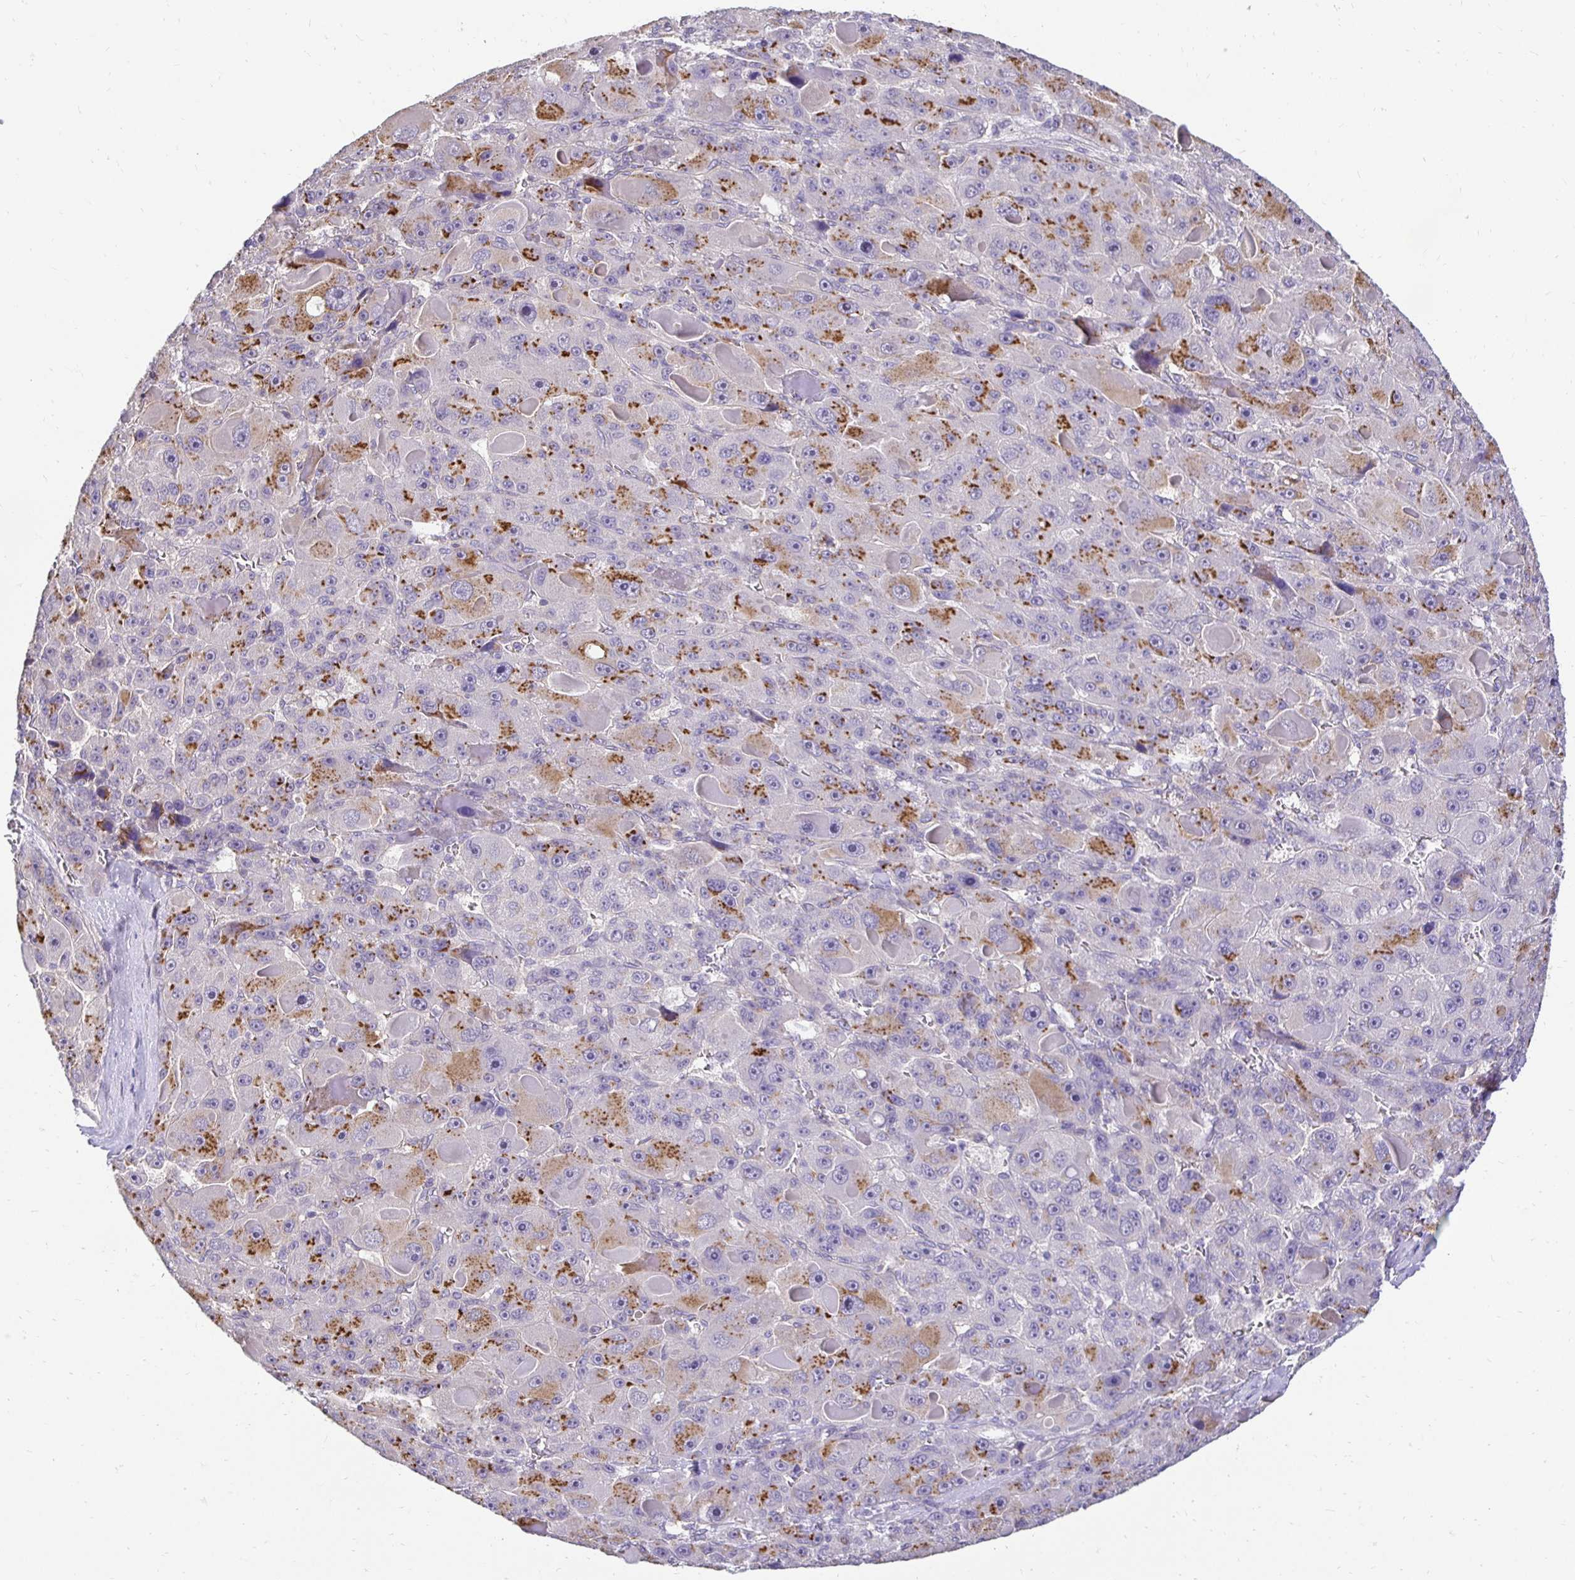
{"staining": {"intensity": "moderate", "quantity": "25%-75%", "location": "cytoplasmic/membranous"}, "tissue": "liver cancer", "cell_type": "Tumor cells", "image_type": "cancer", "snomed": [{"axis": "morphology", "description": "Carcinoma, Hepatocellular, NOS"}, {"axis": "topography", "description": "Liver"}], "caption": "This is an image of IHC staining of hepatocellular carcinoma (liver), which shows moderate positivity in the cytoplasmic/membranous of tumor cells.", "gene": "SLC9A1", "patient": {"sex": "male", "age": 76}}